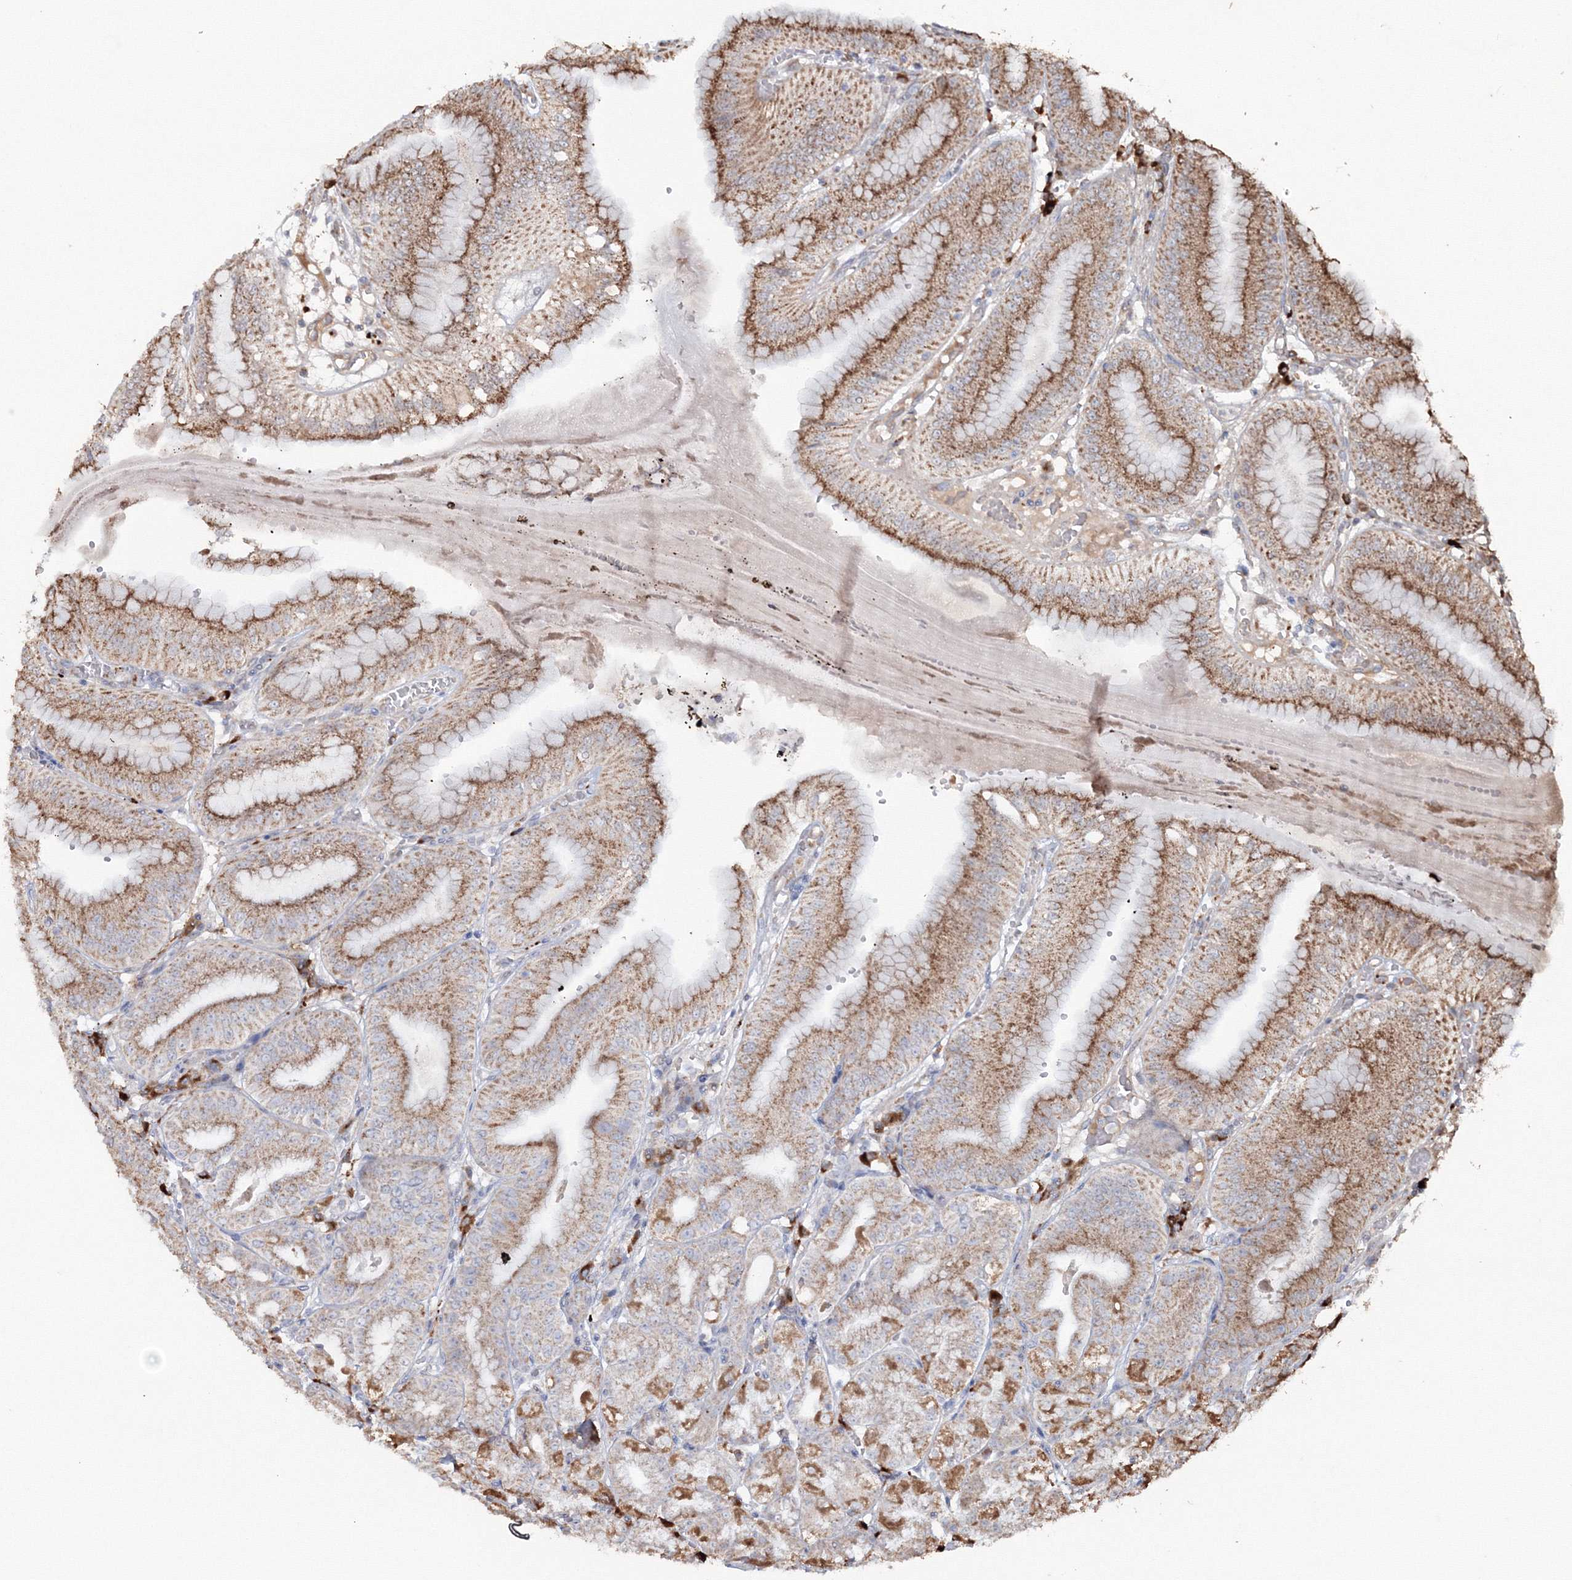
{"staining": {"intensity": "moderate", "quantity": ">75%", "location": "cytoplasmic/membranous"}, "tissue": "stomach", "cell_type": "Glandular cells", "image_type": "normal", "snomed": [{"axis": "morphology", "description": "Normal tissue, NOS"}, {"axis": "topography", "description": "Stomach, lower"}], "caption": "A medium amount of moderate cytoplasmic/membranous staining is present in approximately >75% of glandular cells in normal stomach.", "gene": "PEX13", "patient": {"sex": "male", "age": 71}}